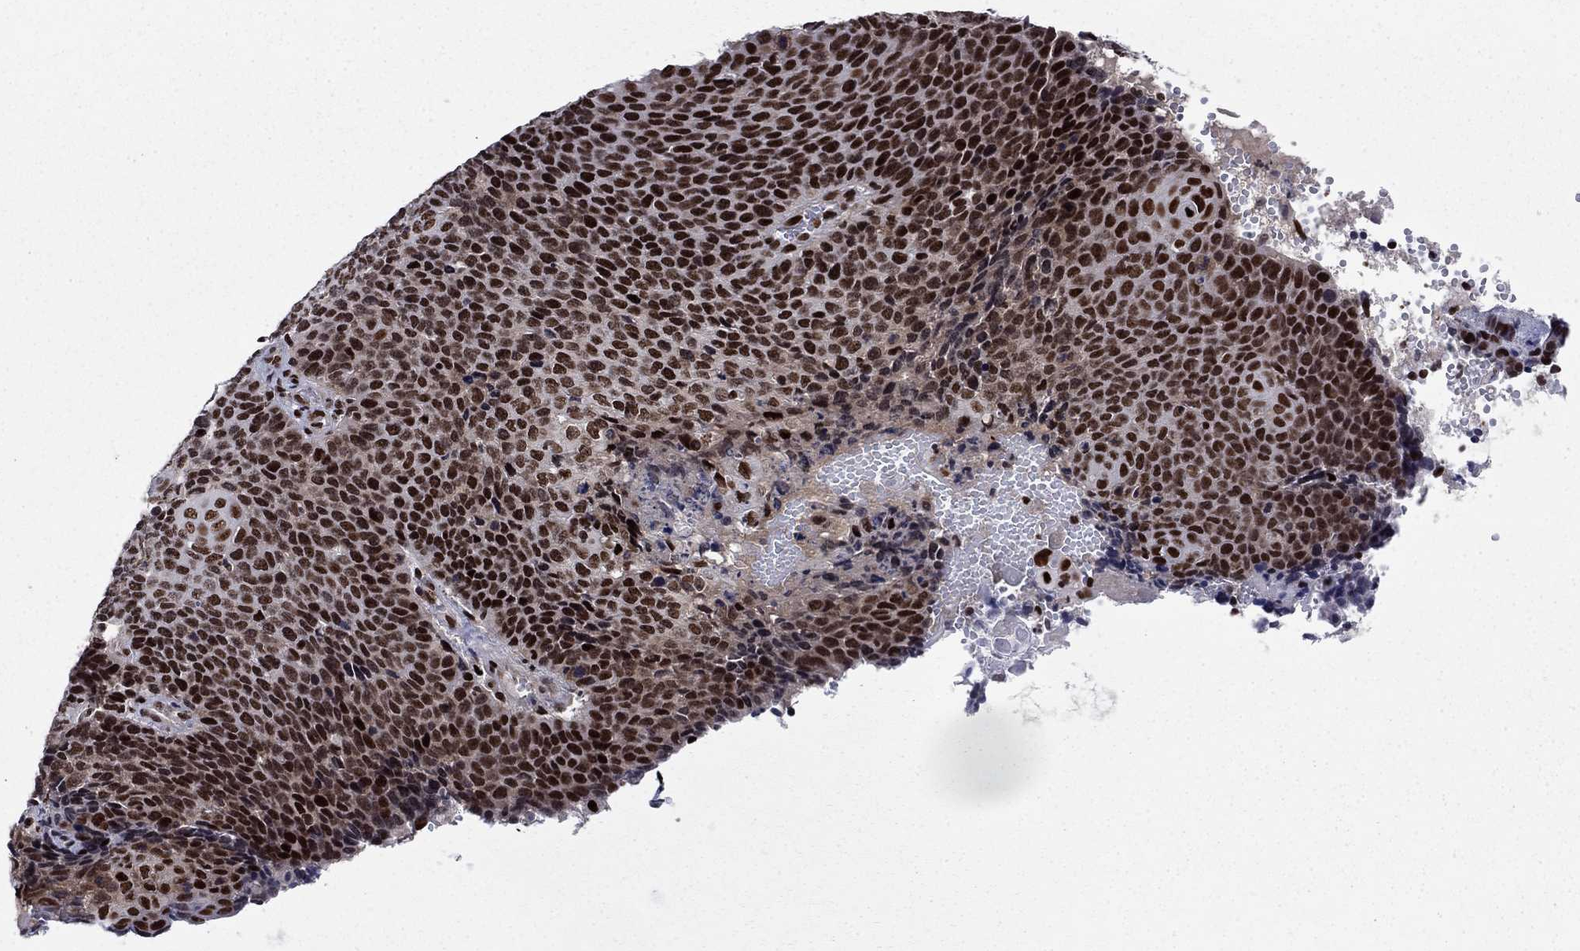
{"staining": {"intensity": "strong", "quantity": ">75%", "location": "nuclear"}, "tissue": "cervical cancer", "cell_type": "Tumor cells", "image_type": "cancer", "snomed": [{"axis": "morphology", "description": "Squamous cell carcinoma, NOS"}, {"axis": "topography", "description": "Cervix"}], "caption": "This photomicrograph displays IHC staining of human squamous cell carcinoma (cervical), with high strong nuclear staining in approximately >75% of tumor cells.", "gene": "RPRD1B", "patient": {"sex": "female", "age": 39}}